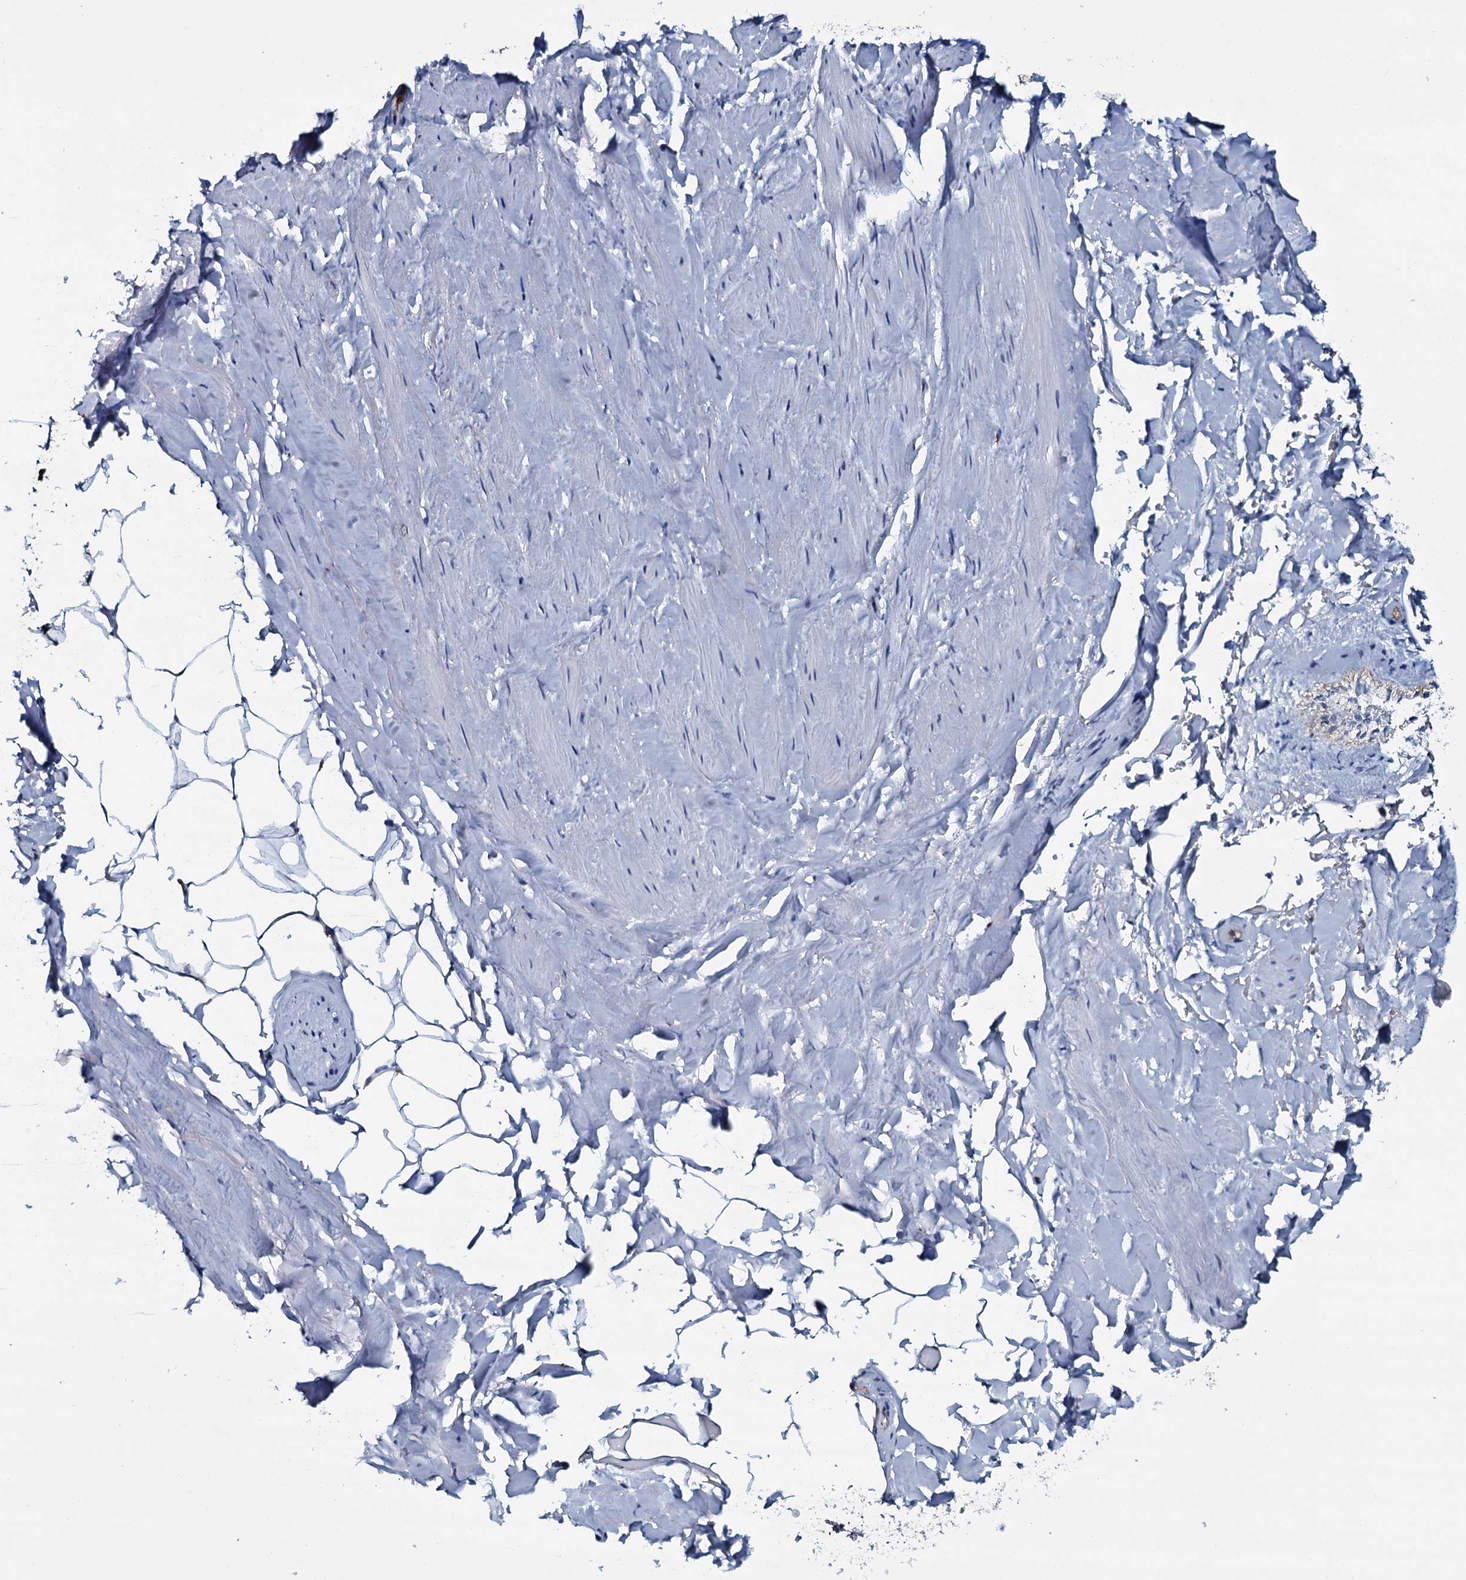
{"staining": {"intensity": "negative", "quantity": "none", "location": "none"}, "tissue": "adipose tissue", "cell_type": "Adipocytes", "image_type": "normal", "snomed": [{"axis": "morphology", "description": "Normal tissue, NOS"}, {"axis": "morphology", "description": "Adenocarcinoma, Low grade"}, {"axis": "topography", "description": "Prostate"}, {"axis": "topography", "description": "Peripheral nerve tissue"}], "caption": "High magnification brightfield microscopy of normal adipose tissue stained with DAB (brown) and counterstained with hematoxylin (blue): adipocytes show no significant expression. (Brightfield microscopy of DAB (3,3'-diaminobenzidine) IHC at high magnification).", "gene": "CLEC14A", "patient": {"sex": "male", "age": 63}}